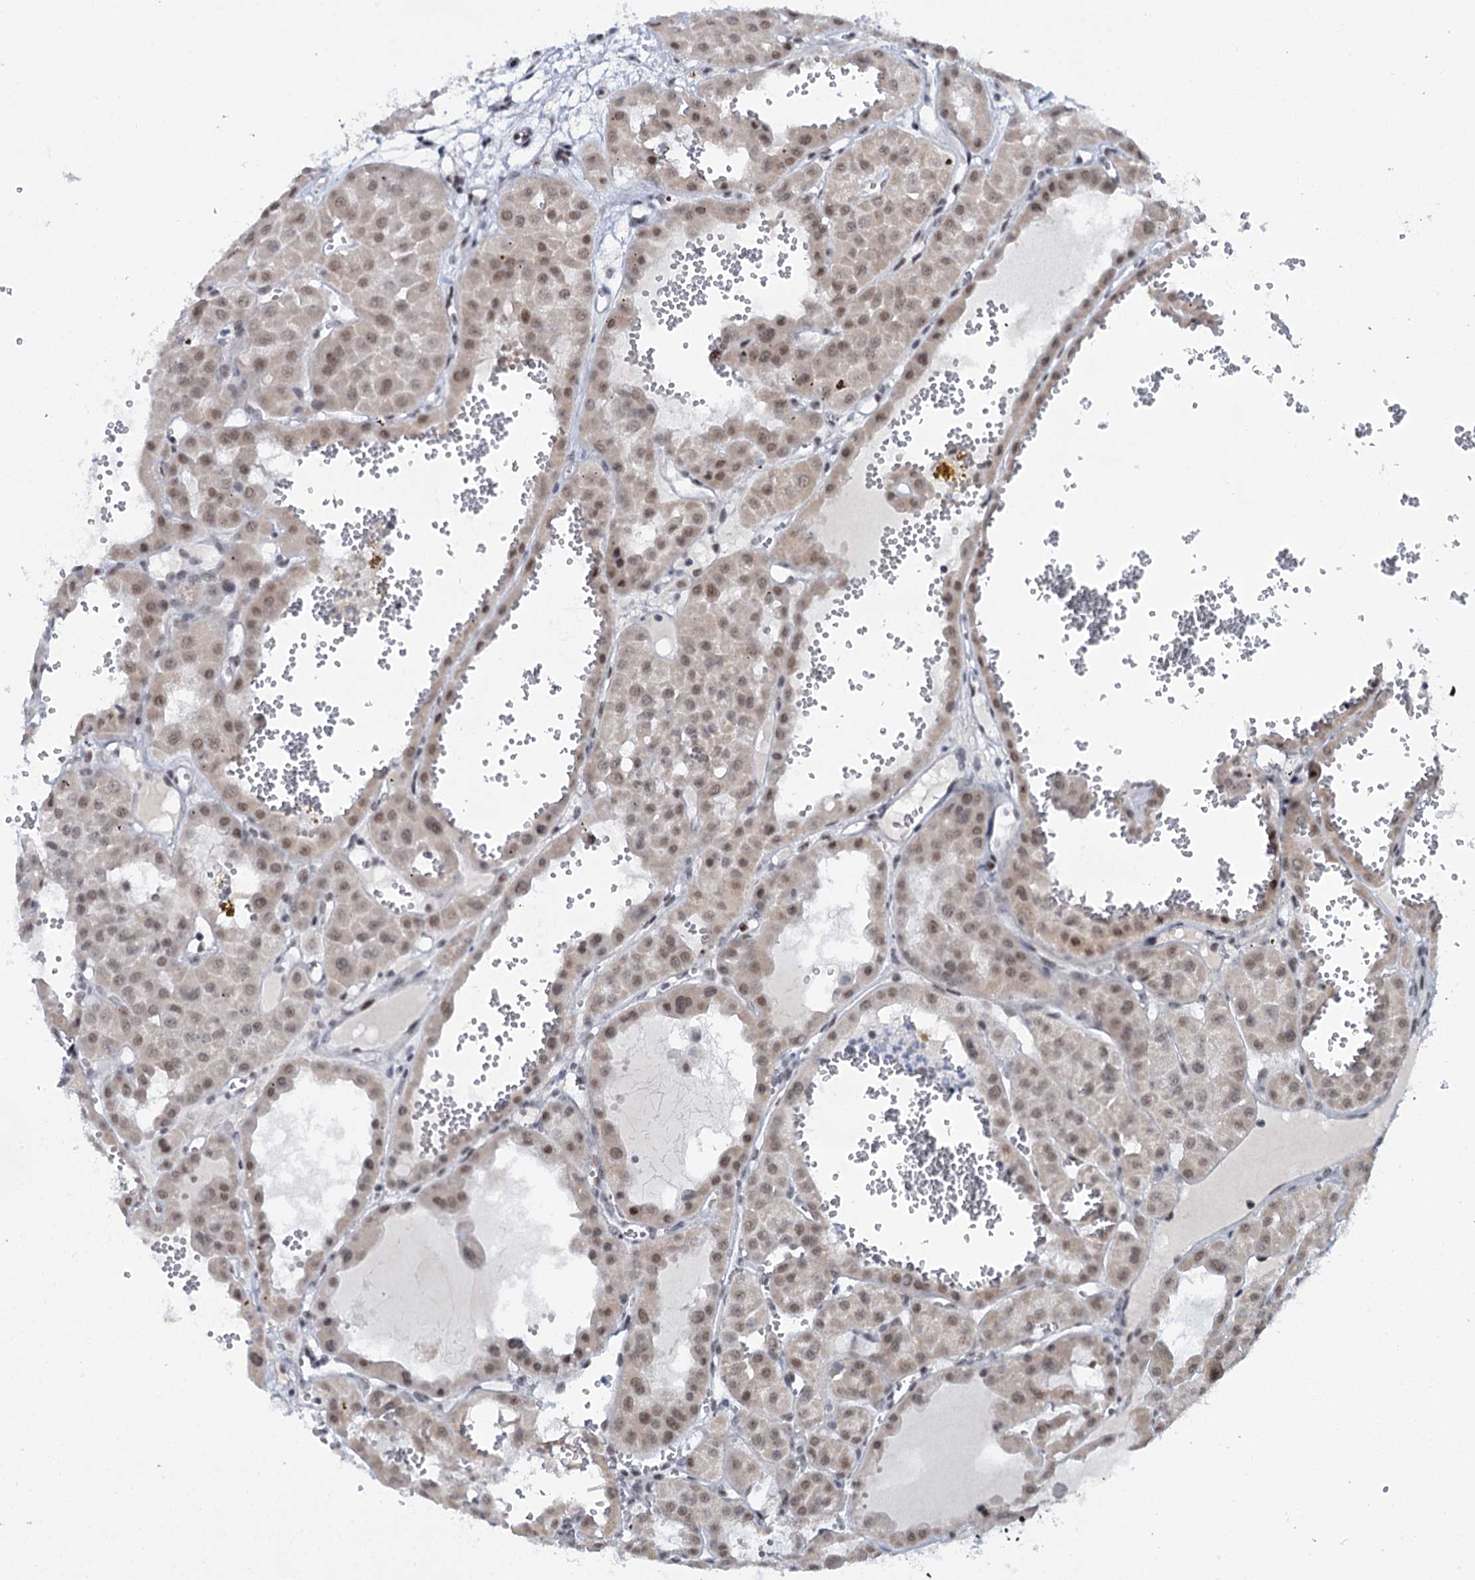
{"staining": {"intensity": "moderate", "quantity": ">75%", "location": "nuclear"}, "tissue": "renal cancer", "cell_type": "Tumor cells", "image_type": "cancer", "snomed": [{"axis": "morphology", "description": "Carcinoma, NOS"}, {"axis": "topography", "description": "Kidney"}], "caption": "An immunohistochemistry photomicrograph of tumor tissue is shown. Protein staining in brown highlights moderate nuclear positivity in renal carcinoma within tumor cells.", "gene": "SREK1", "patient": {"sex": "female", "age": 75}}